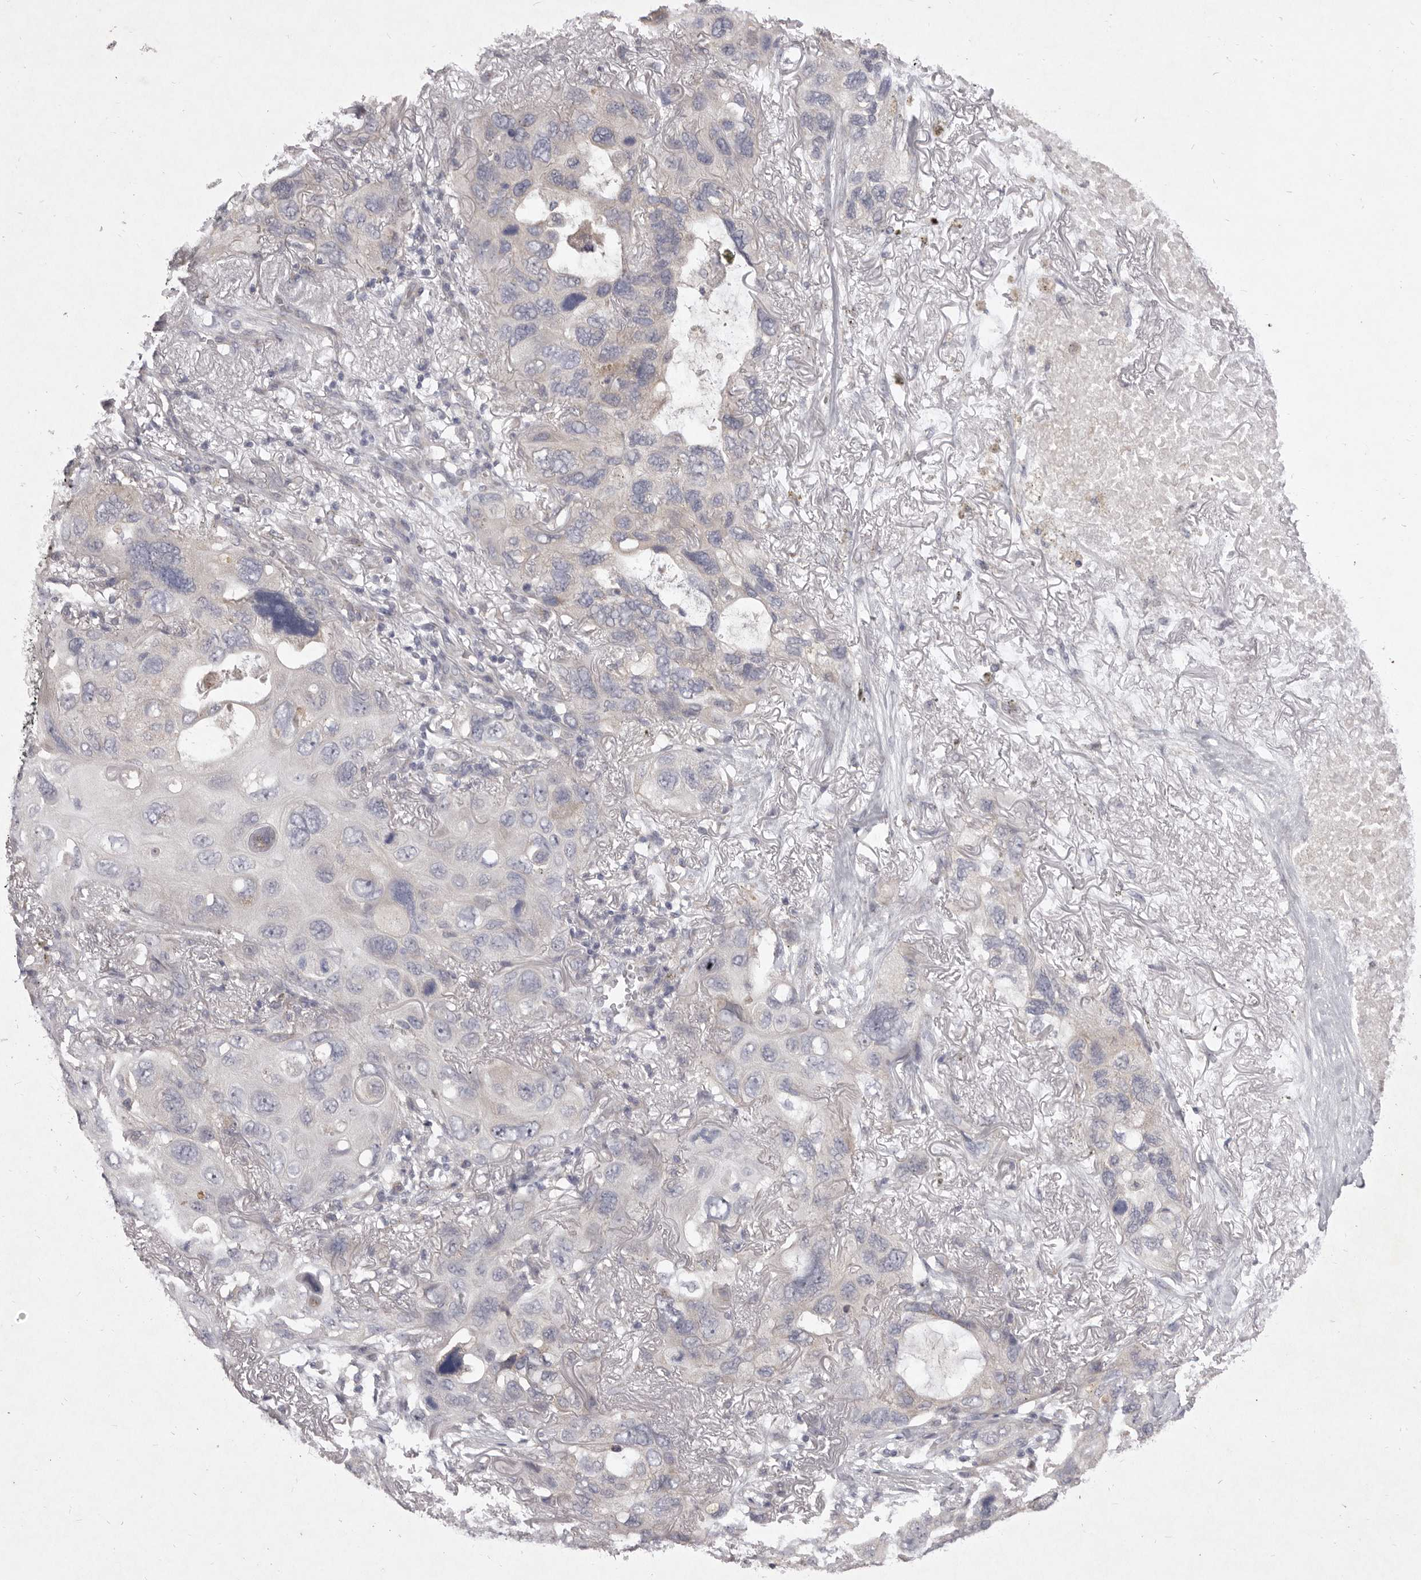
{"staining": {"intensity": "negative", "quantity": "none", "location": "none"}, "tissue": "lung cancer", "cell_type": "Tumor cells", "image_type": "cancer", "snomed": [{"axis": "morphology", "description": "Squamous cell carcinoma, NOS"}, {"axis": "topography", "description": "Lung"}], "caption": "IHC image of human lung cancer (squamous cell carcinoma) stained for a protein (brown), which displays no positivity in tumor cells.", "gene": "P2RX6", "patient": {"sex": "female", "age": 73}}